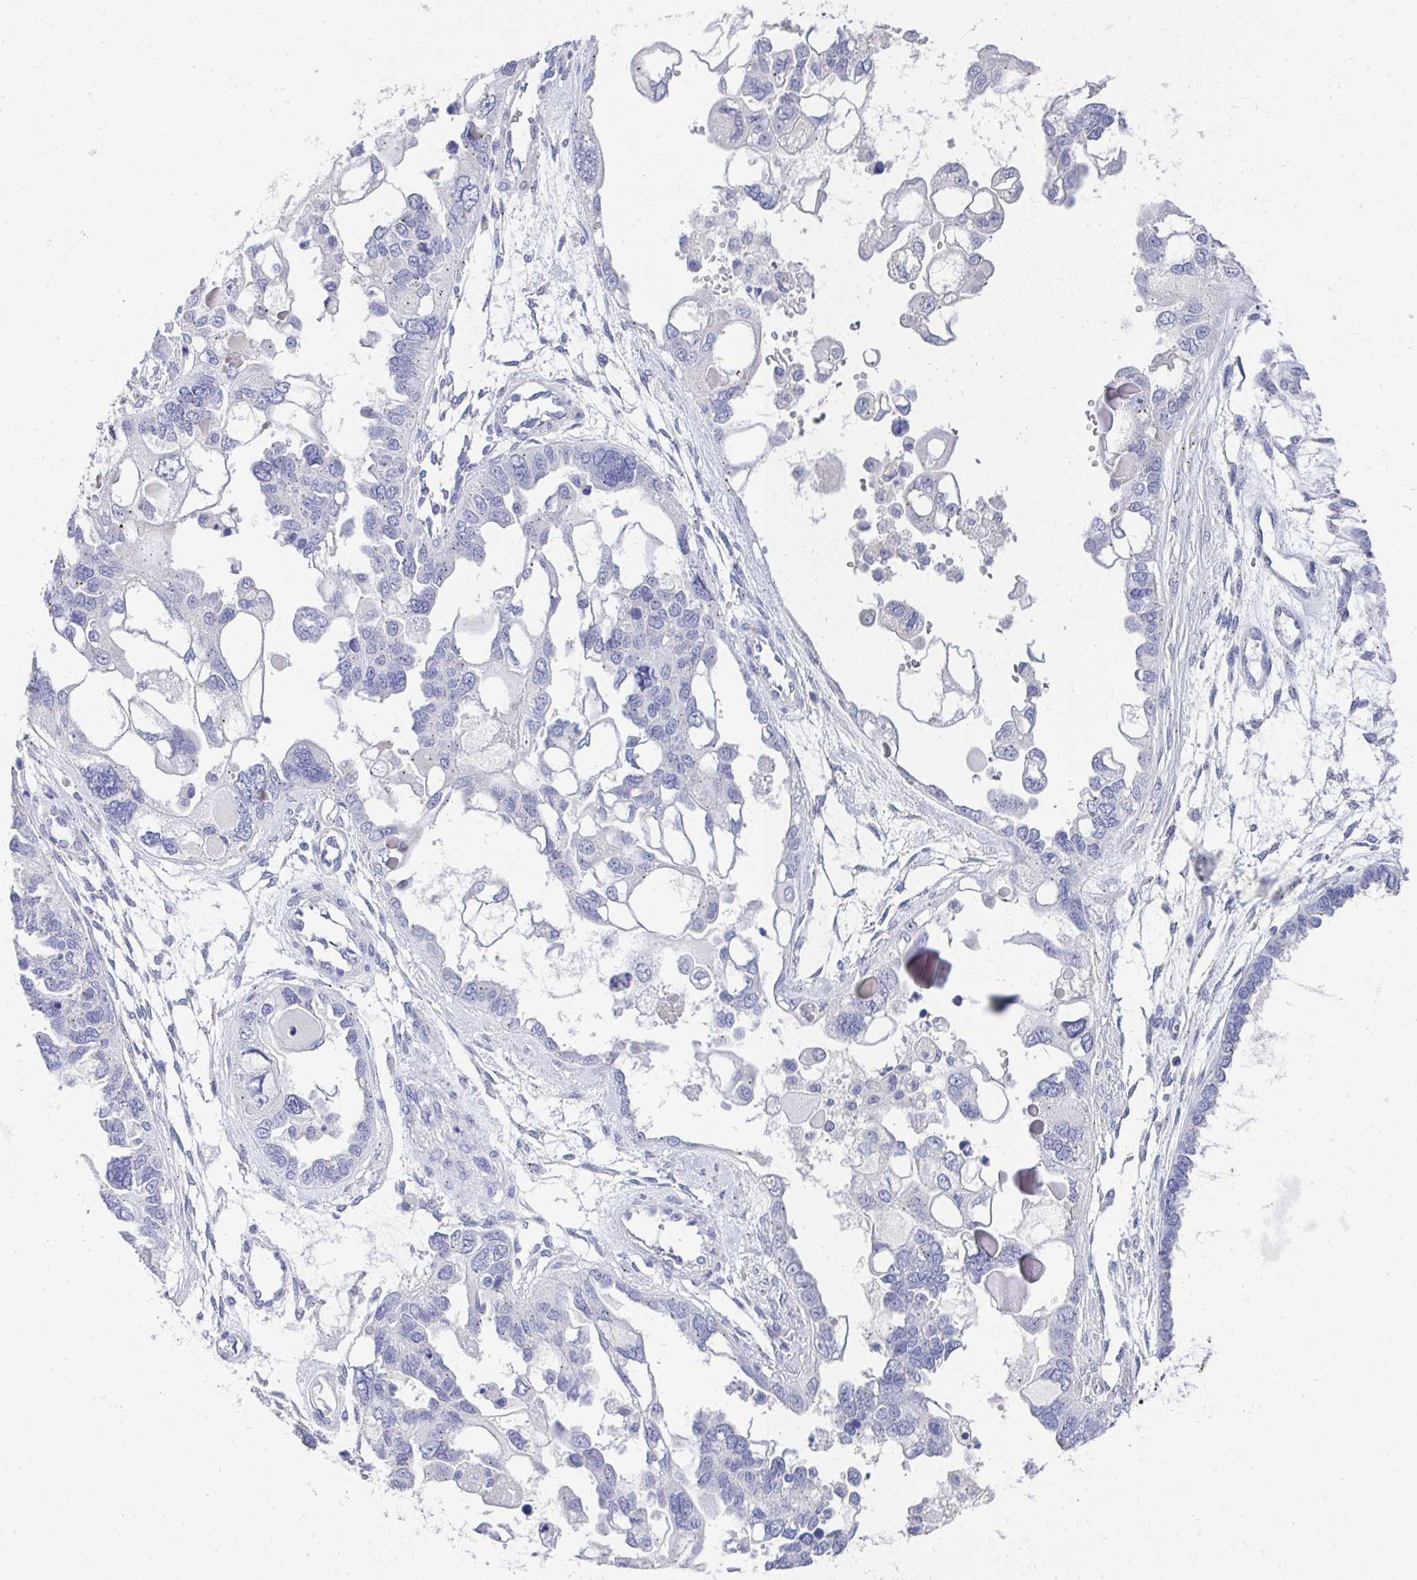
{"staining": {"intensity": "negative", "quantity": "none", "location": "none"}, "tissue": "ovarian cancer", "cell_type": "Tumor cells", "image_type": "cancer", "snomed": [{"axis": "morphology", "description": "Cystadenocarcinoma, serous, NOS"}, {"axis": "topography", "description": "Ovary"}], "caption": "Immunohistochemistry (IHC) micrograph of human ovarian serous cystadenocarcinoma stained for a protein (brown), which exhibits no staining in tumor cells.", "gene": "TMPRSS2", "patient": {"sex": "female", "age": 51}}